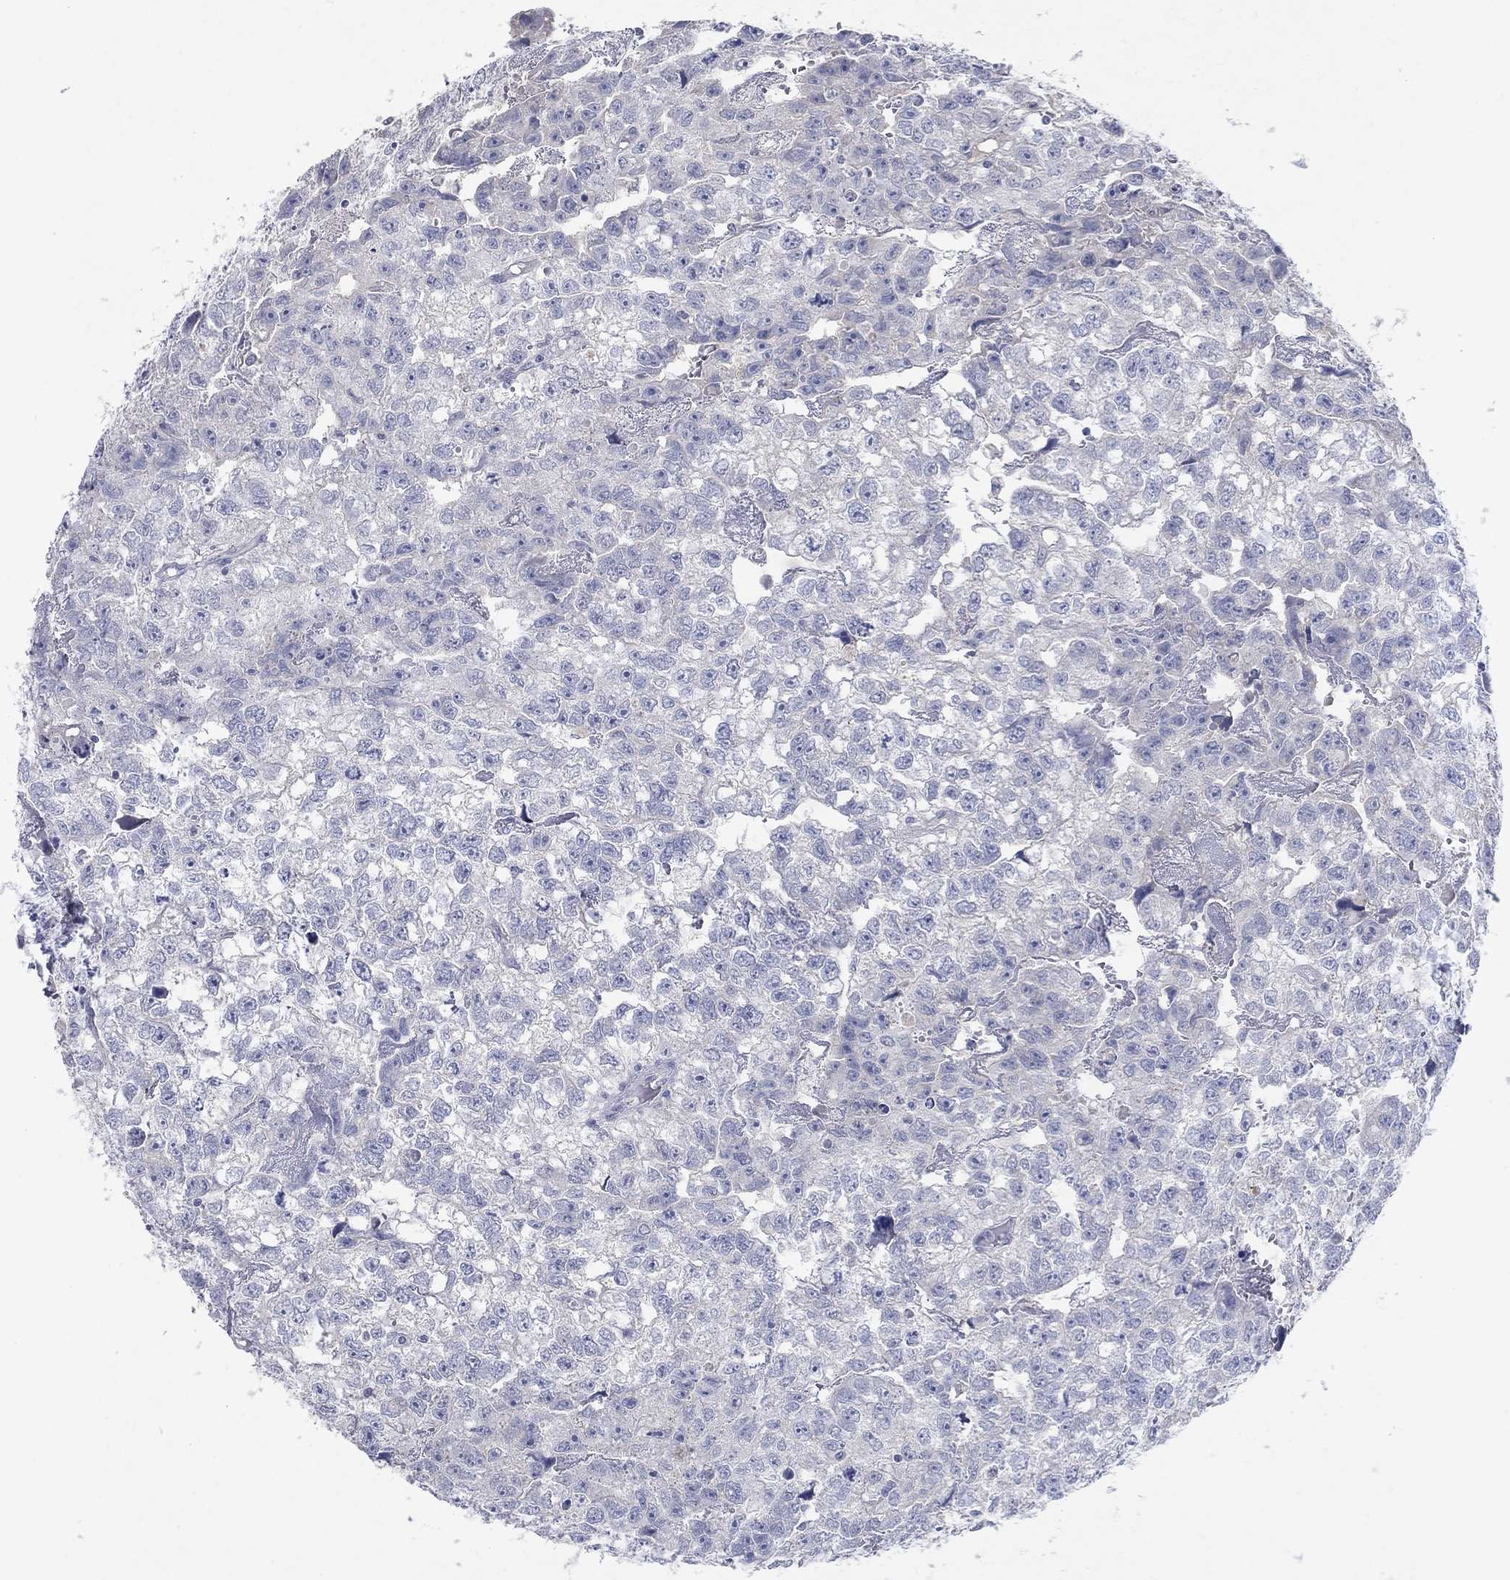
{"staining": {"intensity": "negative", "quantity": "none", "location": "none"}, "tissue": "testis cancer", "cell_type": "Tumor cells", "image_type": "cancer", "snomed": [{"axis": "morphology", "description": "Carcinoma, Embryonal, NOS"}, {"axis": "morphology", "description": "Teratoma, malignant, NOS"}, {"axis": "topography", "description": "Testis"}], "caption": "Protein analysis of testis cancer (malignant teratoma) reveals no significant expression in tumor cells. The staining is performed using DAB (3,3'-diaminobenzidine) brown chromogen with nuclei counter-stained in using hematoxylin.", "gene": "KRT40", "patient": {"sex": "male", "age": 44}}